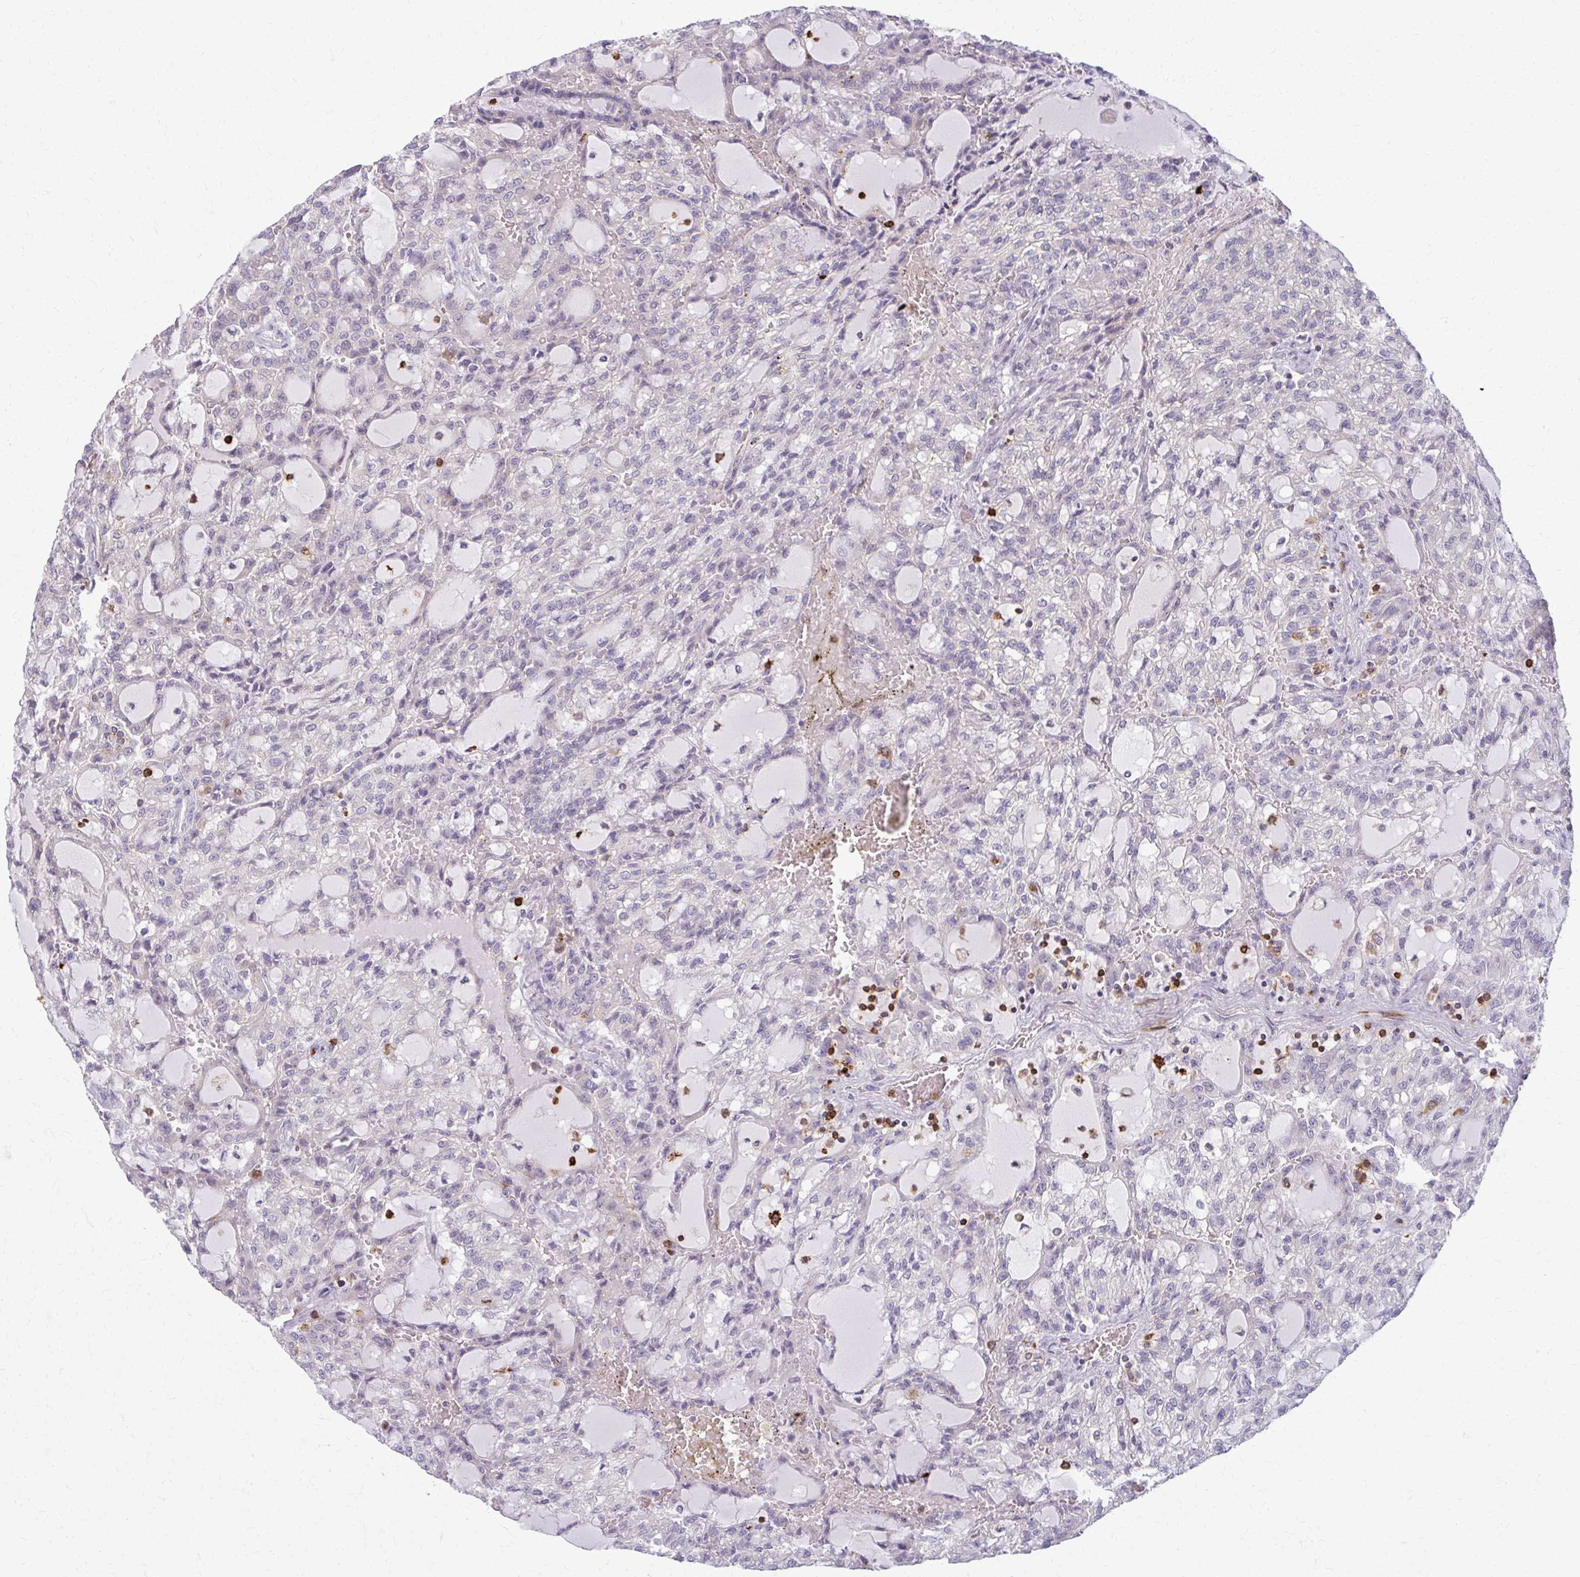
{"staining": {"intensity": "negative", "quantity": "none", "location": "none"}, "tissue": "renal cancer", "cell_type": "Tumor cells", "image_type": "cancer", "snomed": [{"axis": "morphology", "description": "Adenocarcinoma, NOS"}, {"axis": "topography", "description": "Kidney"}], "caption": "This is an immunohistochemistry image of renal cancer. There is no expression in tumor cells.", "gene": "AP5M1", "patient": {"sex": "male", "age": 63}}